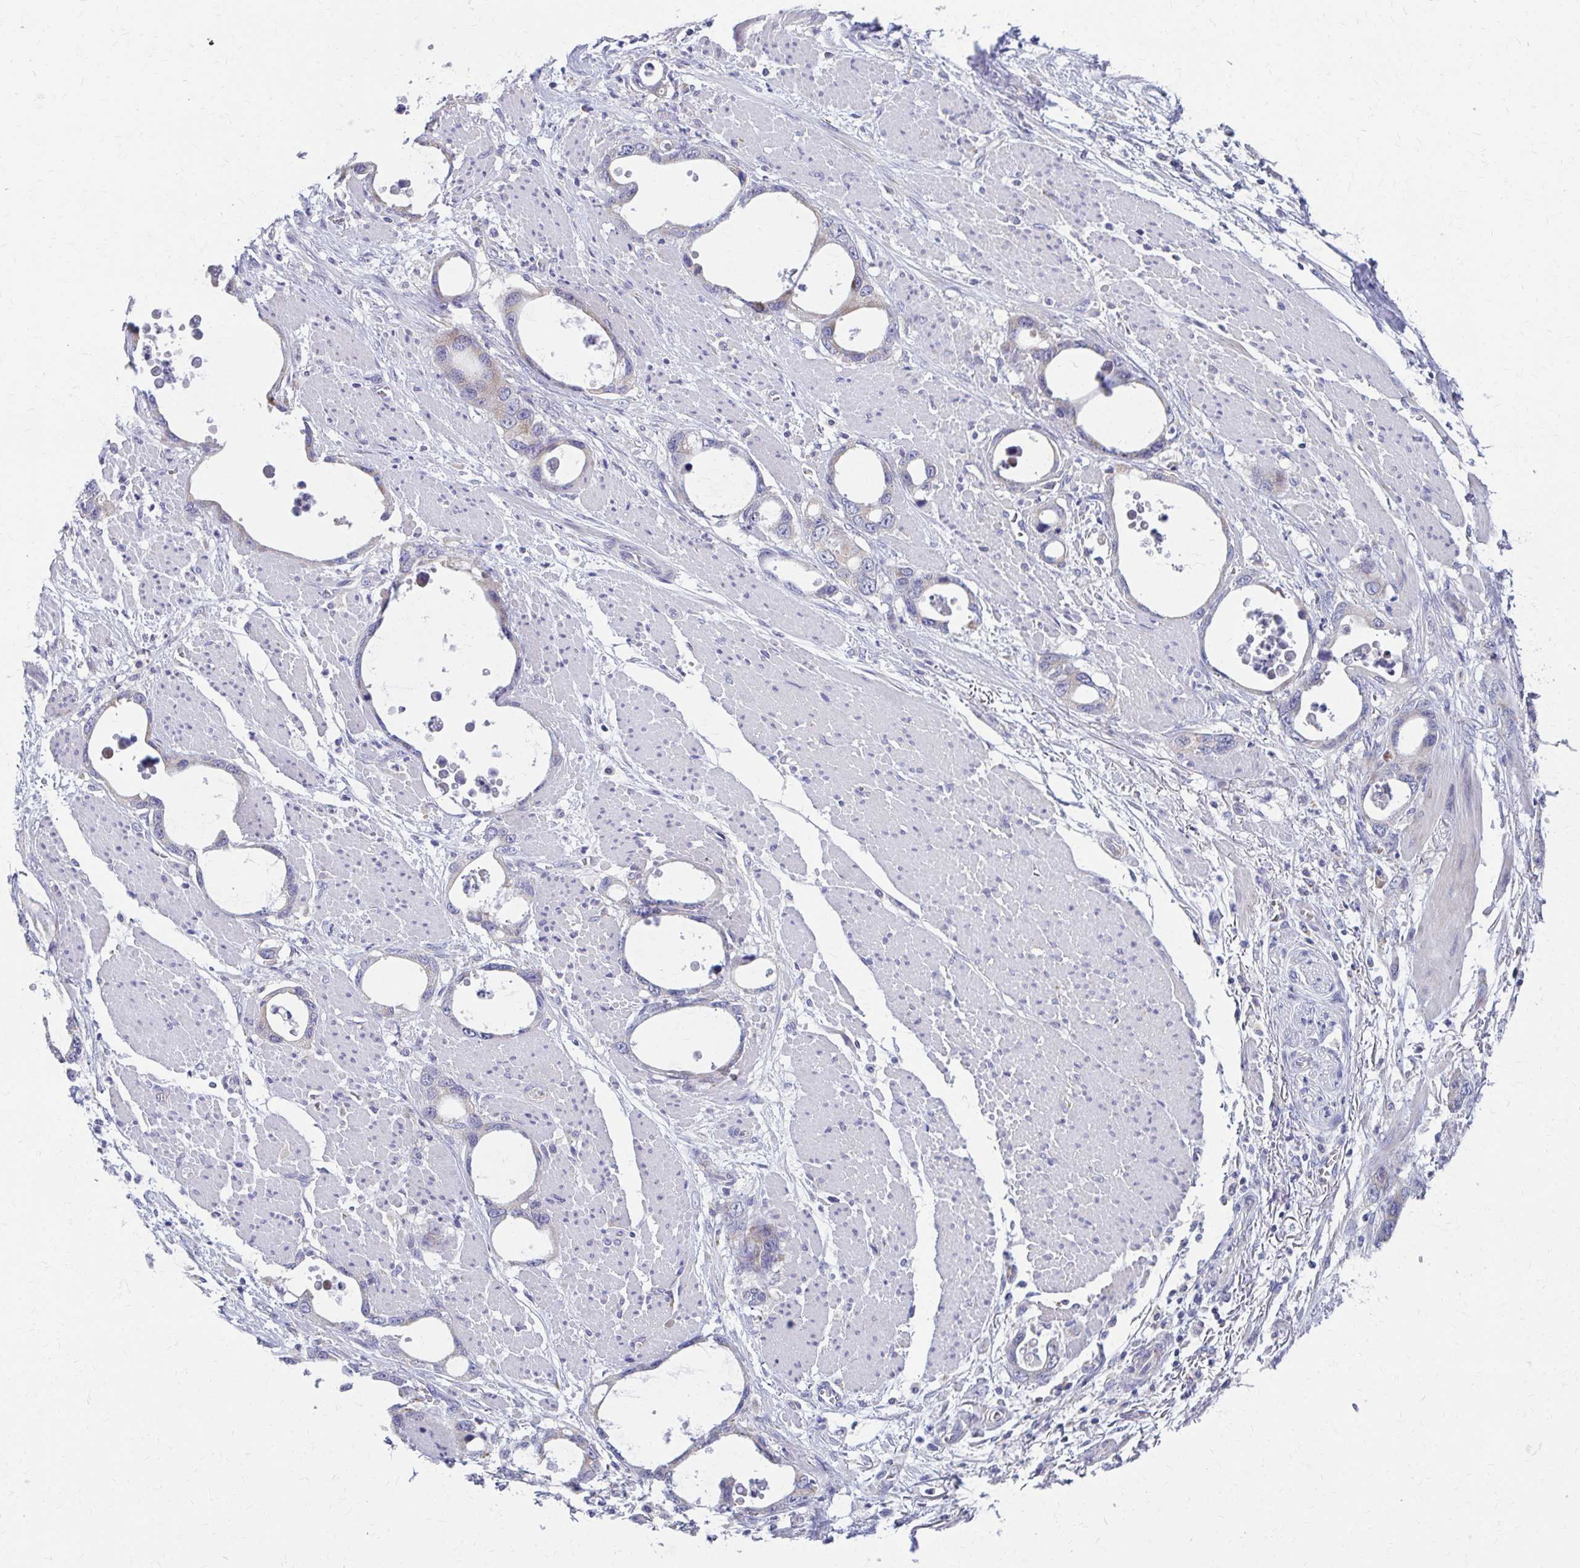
{"staining": {"intensity": "weak", "quantity": "<25%", "location": "cytoplasmic/membranous"}, "tissue": "stomach cancer", "cell_type": "Tumor cells", "image_type": "cancer", "snomed": [{"axis": "morphology", "description": "Adenocarcinoma, NOS"}, {"axis": "topography", "description": "Stomach, upper"}], "caption": "This is an immunohistochemistry (IHC) micrograph of human adenocarcinoma (stomach). There is no staining in tumor cells.", "gene": "RCC1L", "patient": {"sex": "male", "age": 74}}